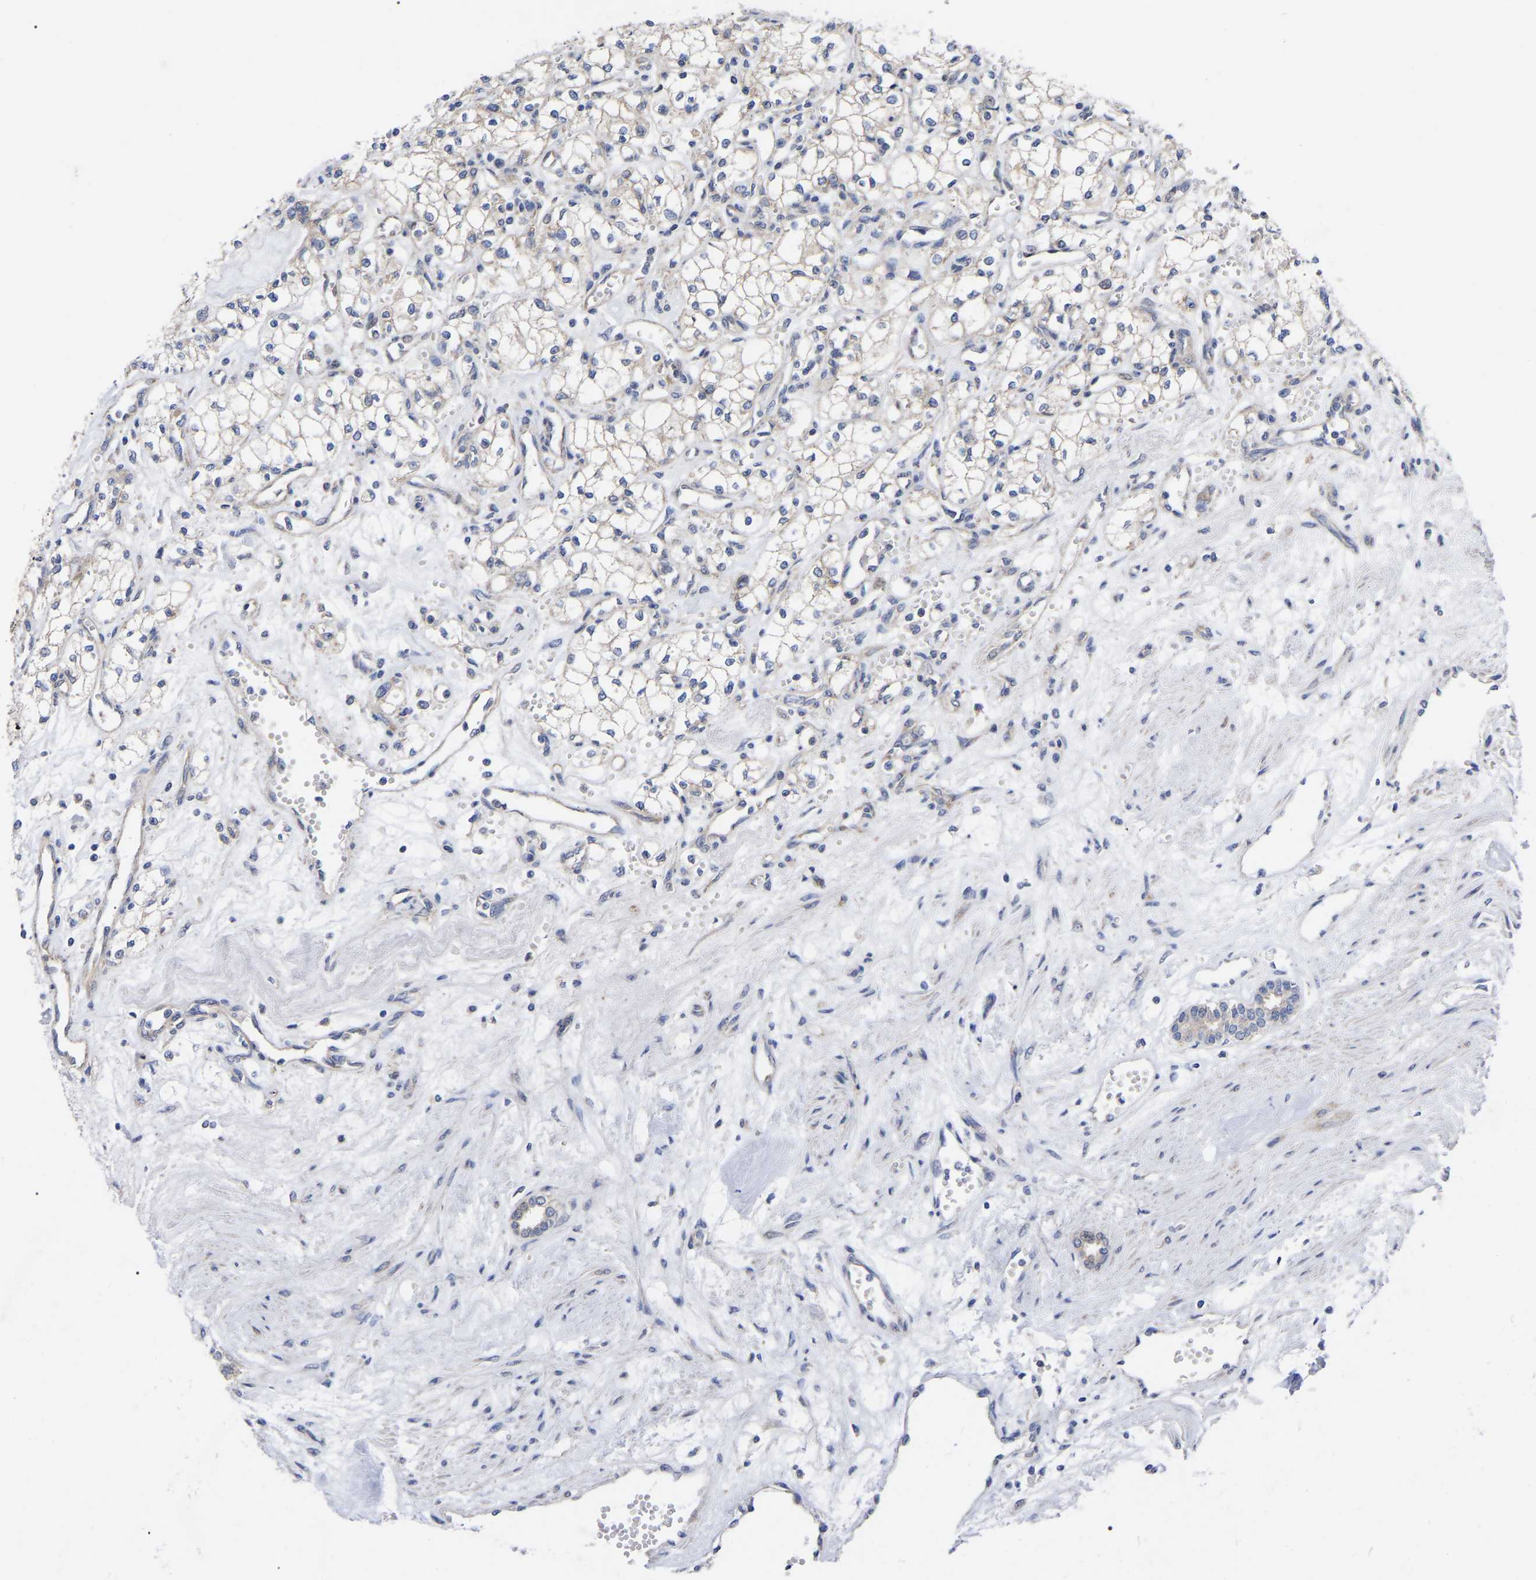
{"staining": {"intensity": "negative", "quantity": "none", "location": "none"}, "tissue": "renal cancer", "cell_type": "Tumor cells", "image_type": "cancer", "snomed": [{"axis": "morphology", "description": "Adenocarcinoma, NOS"}, {"axis": "topography", "description": "Kidney"}], "caption": "Protein analysis of renal cancer exhibits no significant positivity in tumor cells.", "gene": "TCP1", "patient": {"sex": "male", "age": 59}}